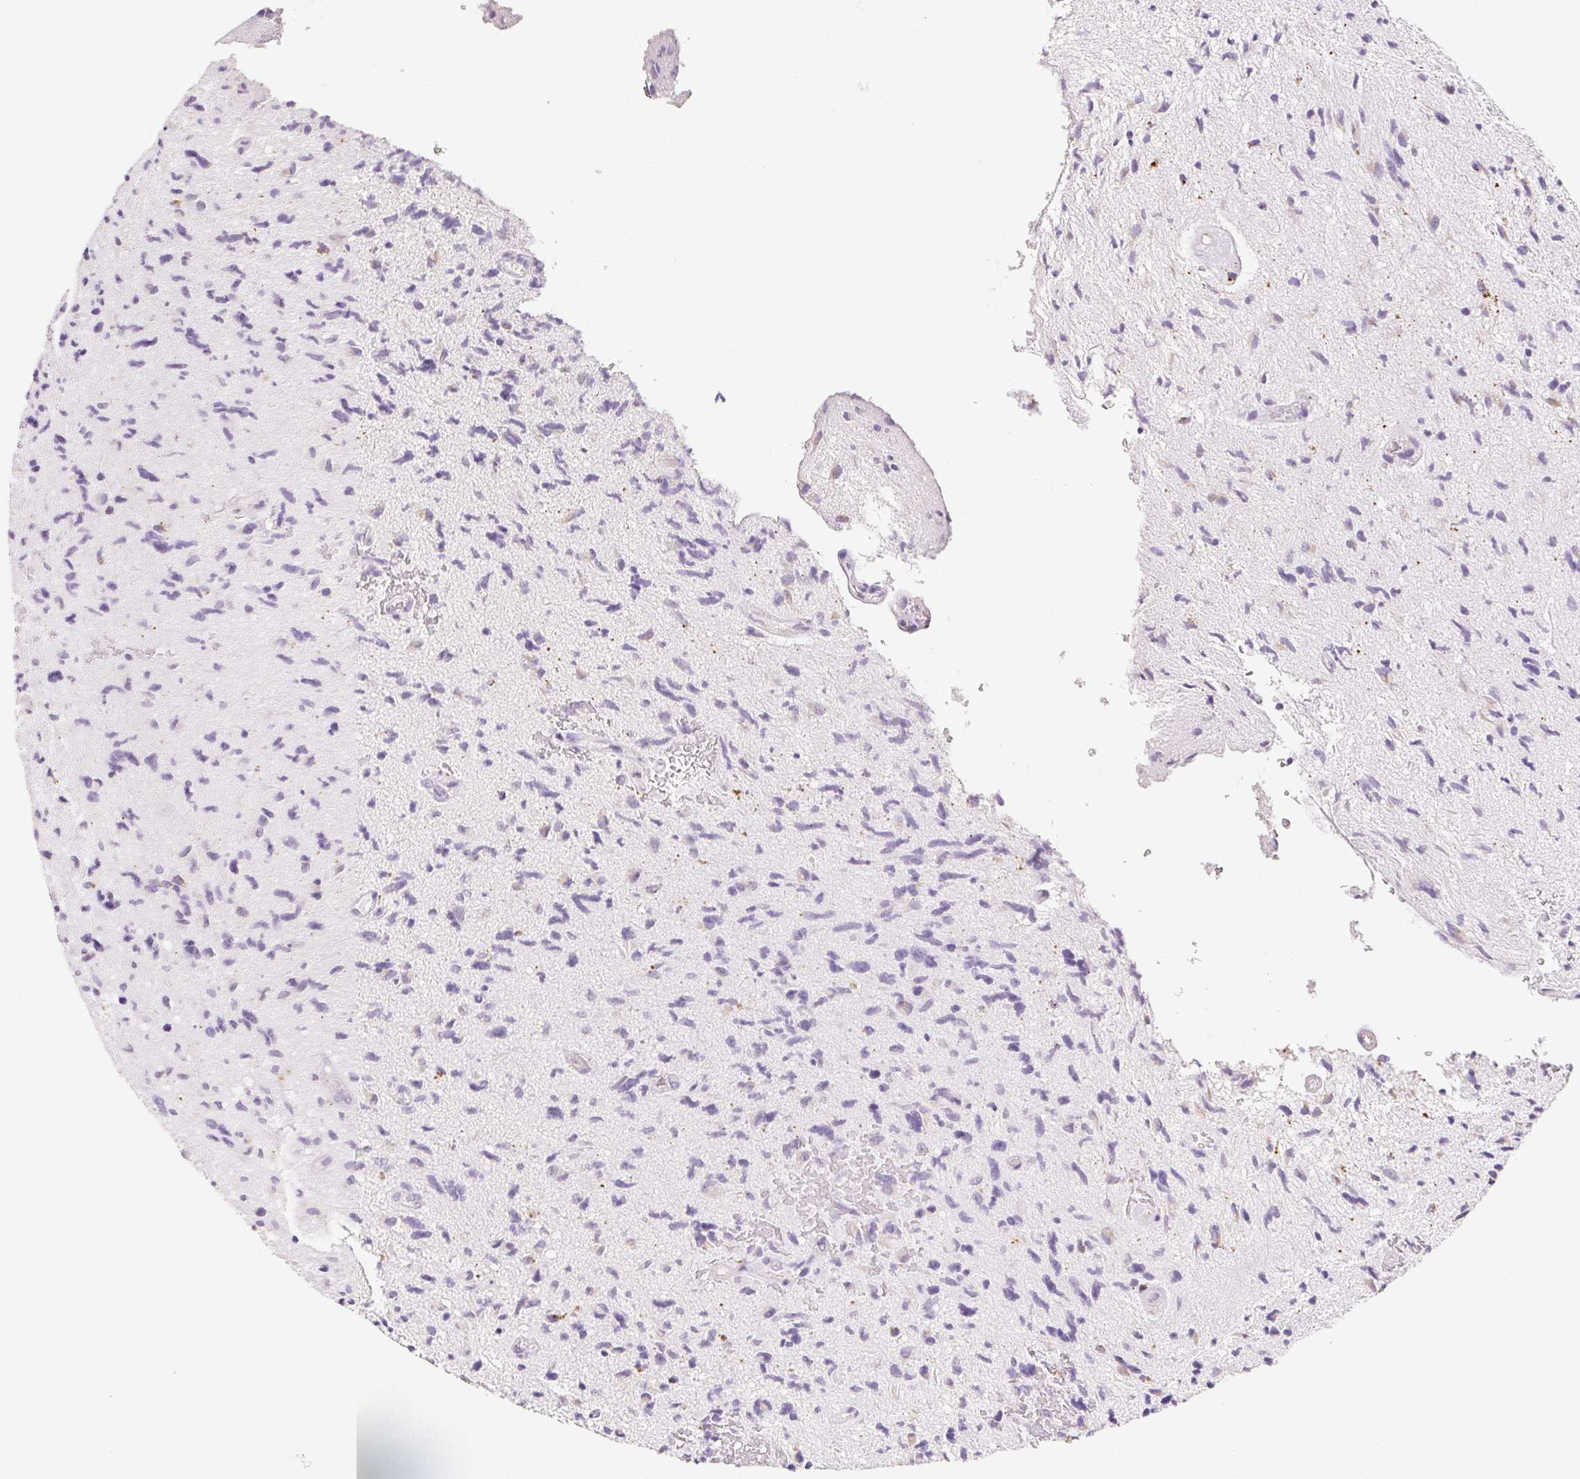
{"staining": {"intensity": "negative", "quantity": "none", "location": "none"}, "tissue": "glioma", "cell_type": "Tumor cells", "image_type": "cancer", "snomed": [{"axis": "morphology", "description": "Glioma, malignant, High grade"}, {"axis": "topography", "description": "Brain"}], "caption": "High power microscopy histopathology image of an immunohistochemistry image of glioma, revealing no significant positivity in tumor cells. (DAB immunohistochemistry visualized using brightfield microscopy, high magnification).", "gene": "LIPA", "patient": {"sex": "male", "age": 54}}